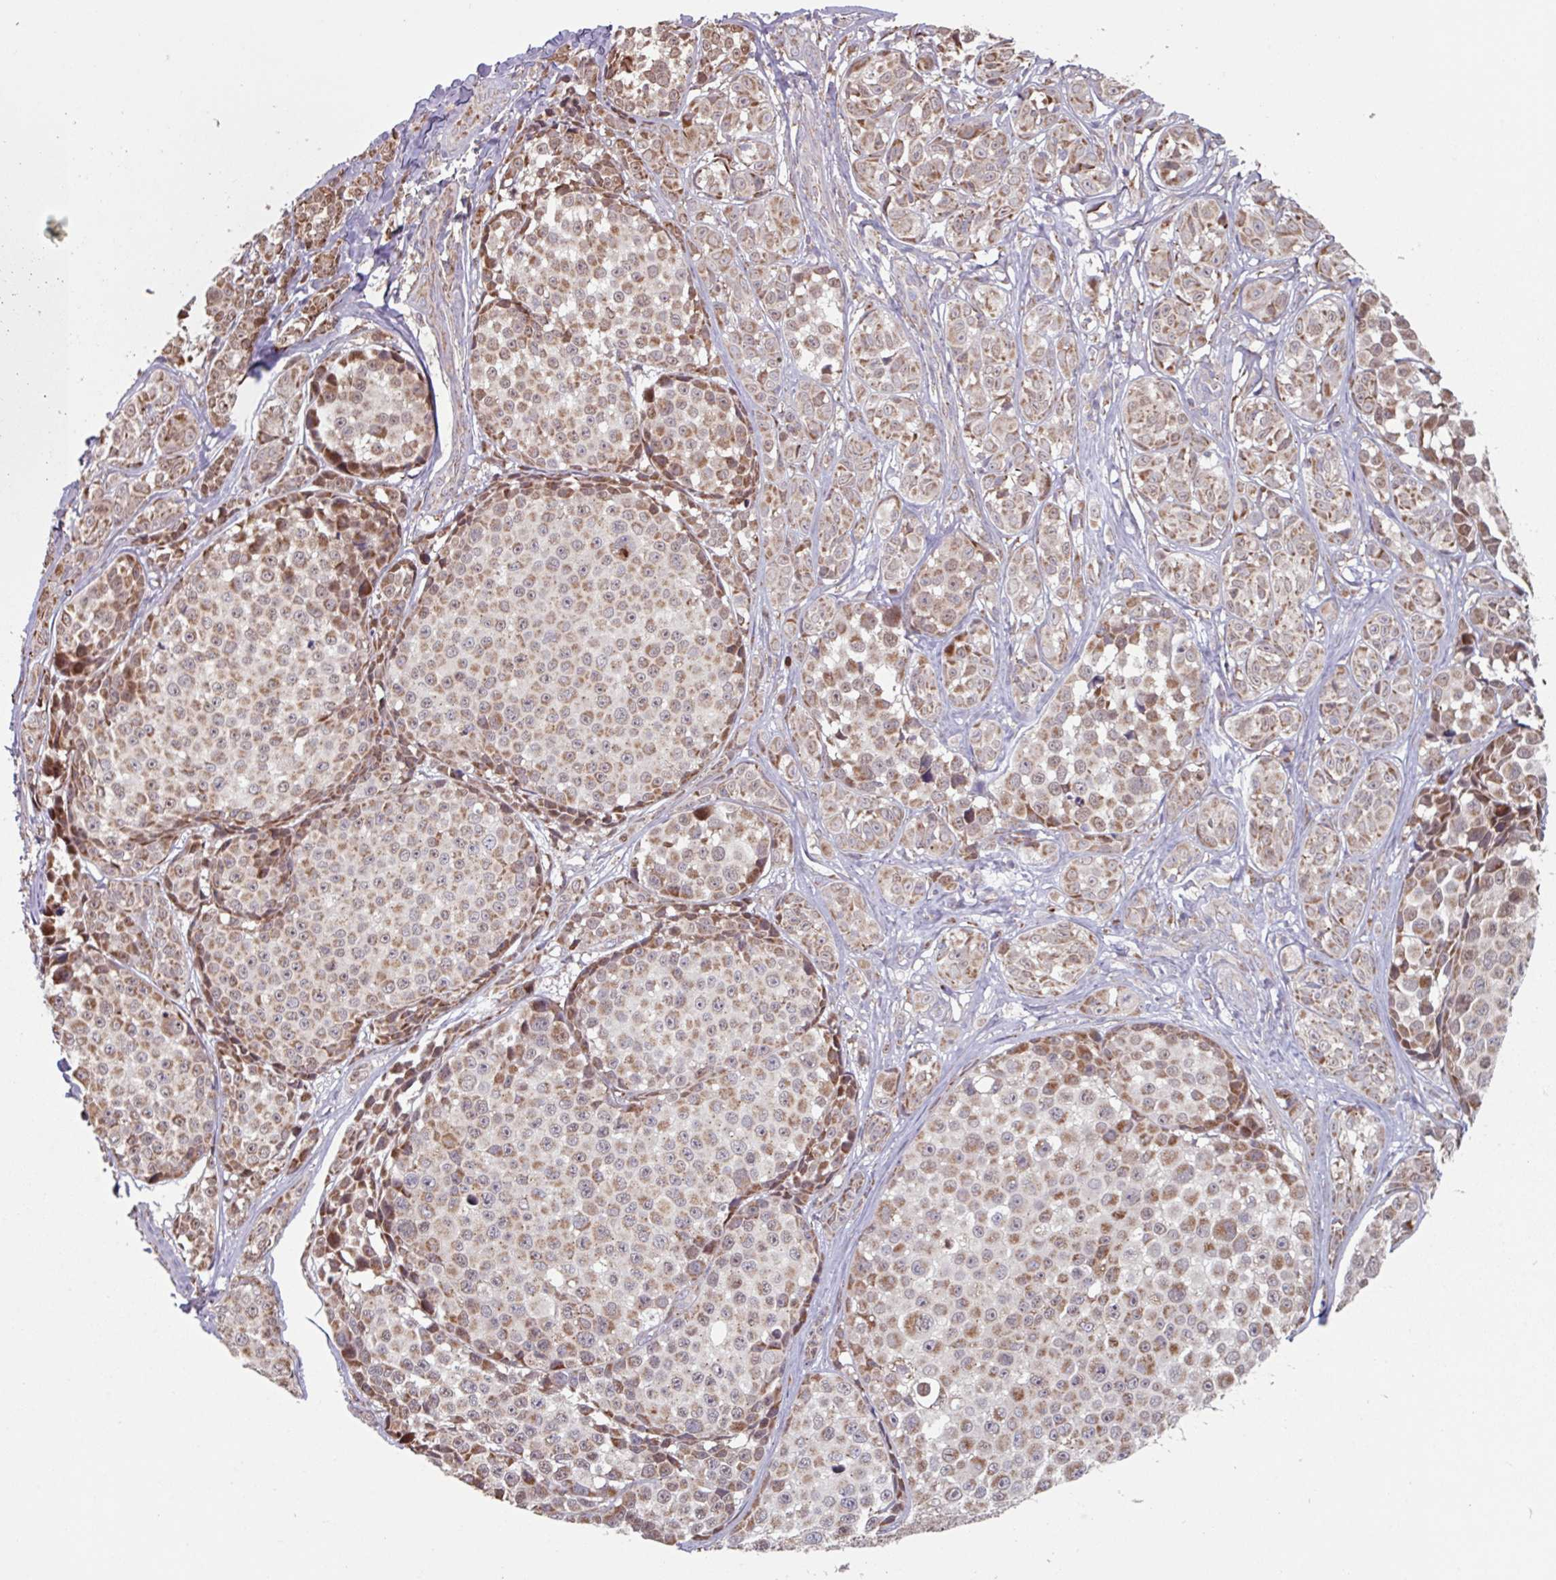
{"staining": {"intensity": "moderate", "quantity": ">75%", "location": "cytoplasmic/membranous"}, "tissue": "melanoma", "cell_type": "Tumor cells", "image_type": "cancer", "snomed": [{"axis": "morphology", "description": "Malignant melanoma, NOS"}, {"axis": "topography", "description": "Skin"}], "caption": "Protein staining of melanoma tissue demonstrates moderate cytoplasmic/membranous positivity in about >75% of tumor cells.", "gene": "COX7C", "patient": {"sex": "female", "age": 35}}